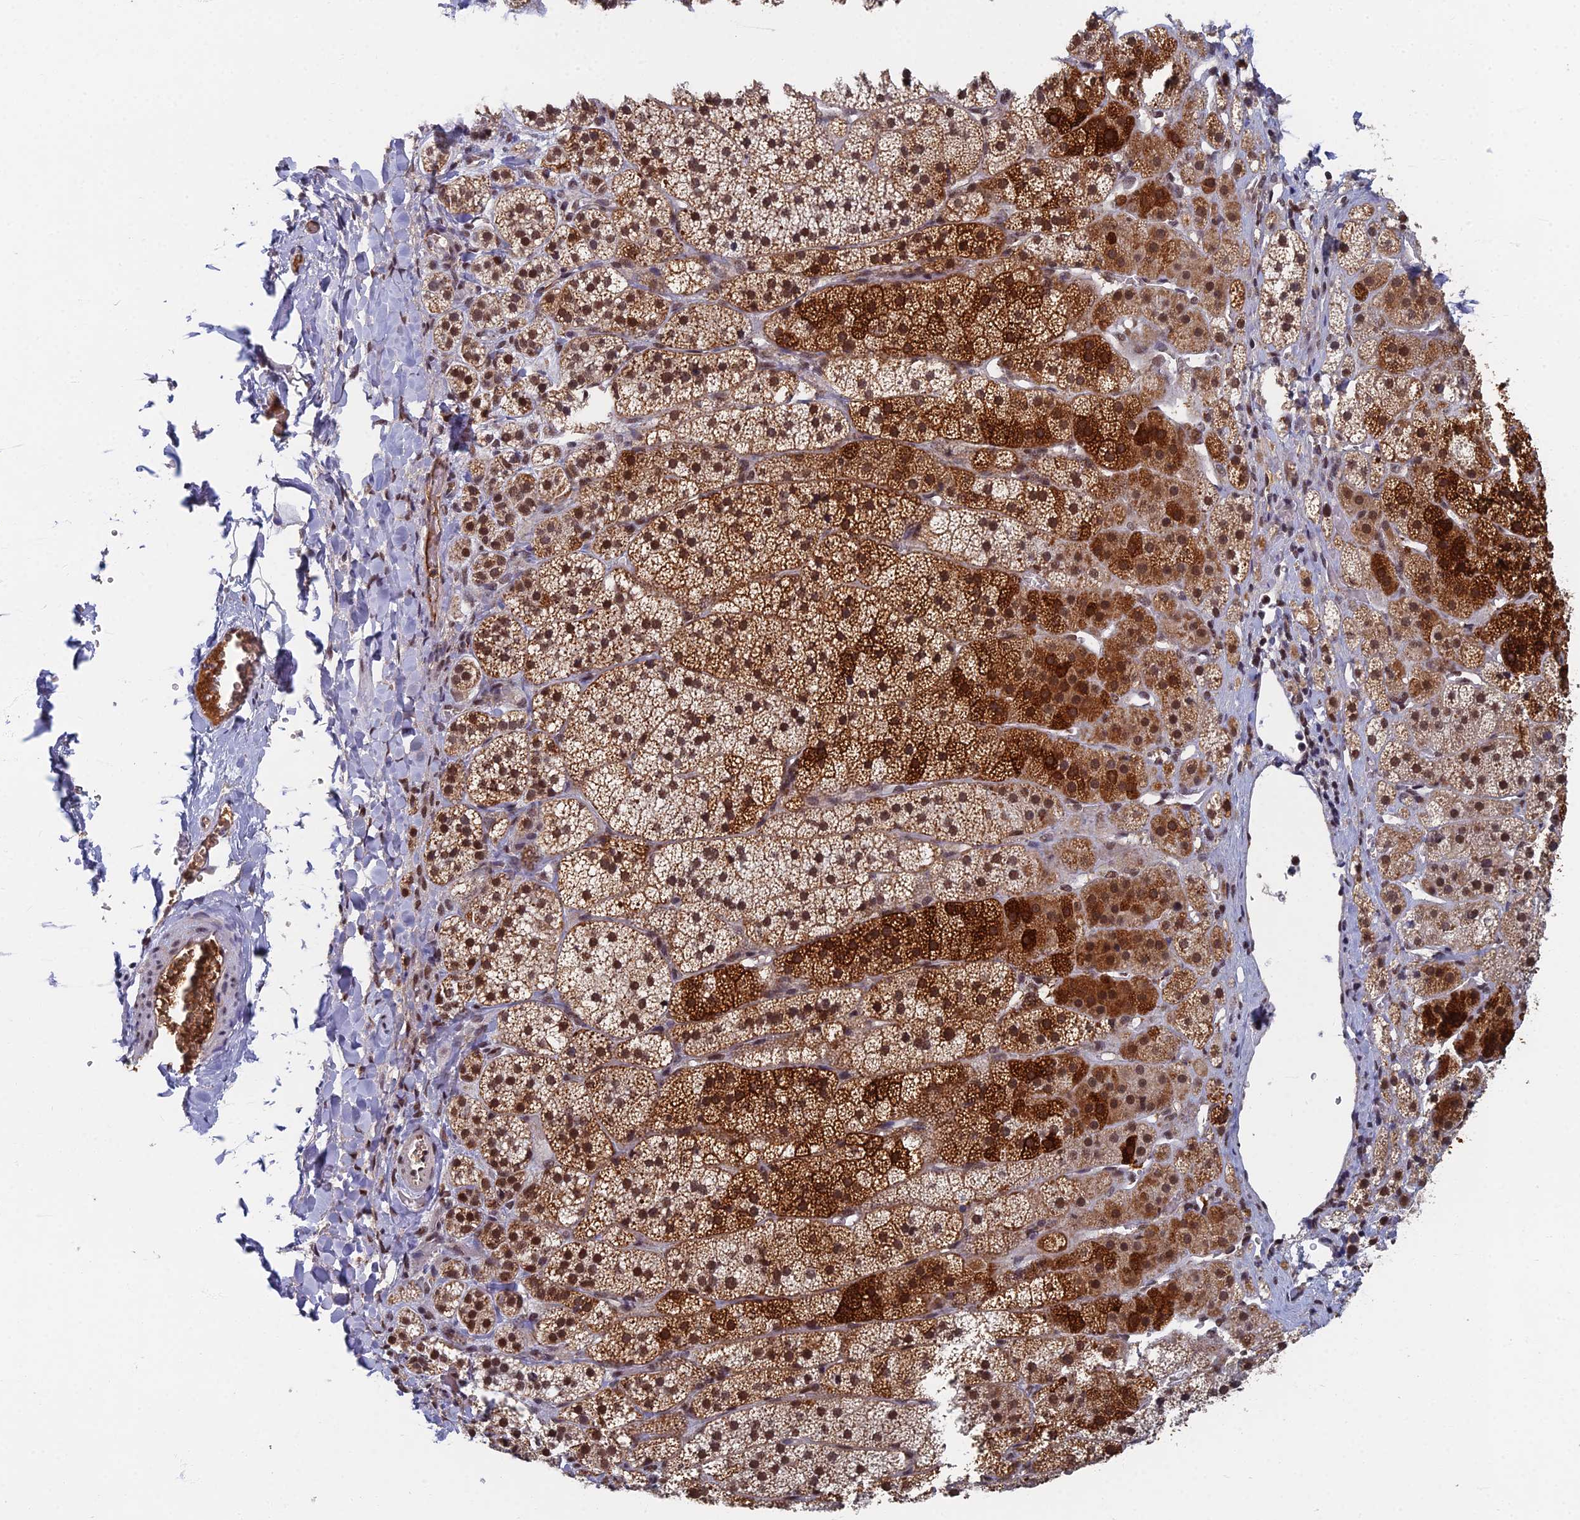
{"staining": {"intensity": "strong", "quantity": ">75%", "location": "cytoplasmic/membranous,nuclear"}, "tissue": "adrenal gland", "cell_type": "Glandular cells", "image_type": "normal", "snomed": [{"axis": "morphology", "description": "Normal tissue, NOS"}, {"axis": "topography", "description": "Adrenal gland"}], "caption": "Benign adrenal gland reveals strong cytoplasmic/membranous,nuclear expression in about >75% of glandular cells, visualized by immunohistochemistry.", "gene": "TAF13", "patient": {"sex": "female", "age": 44}}